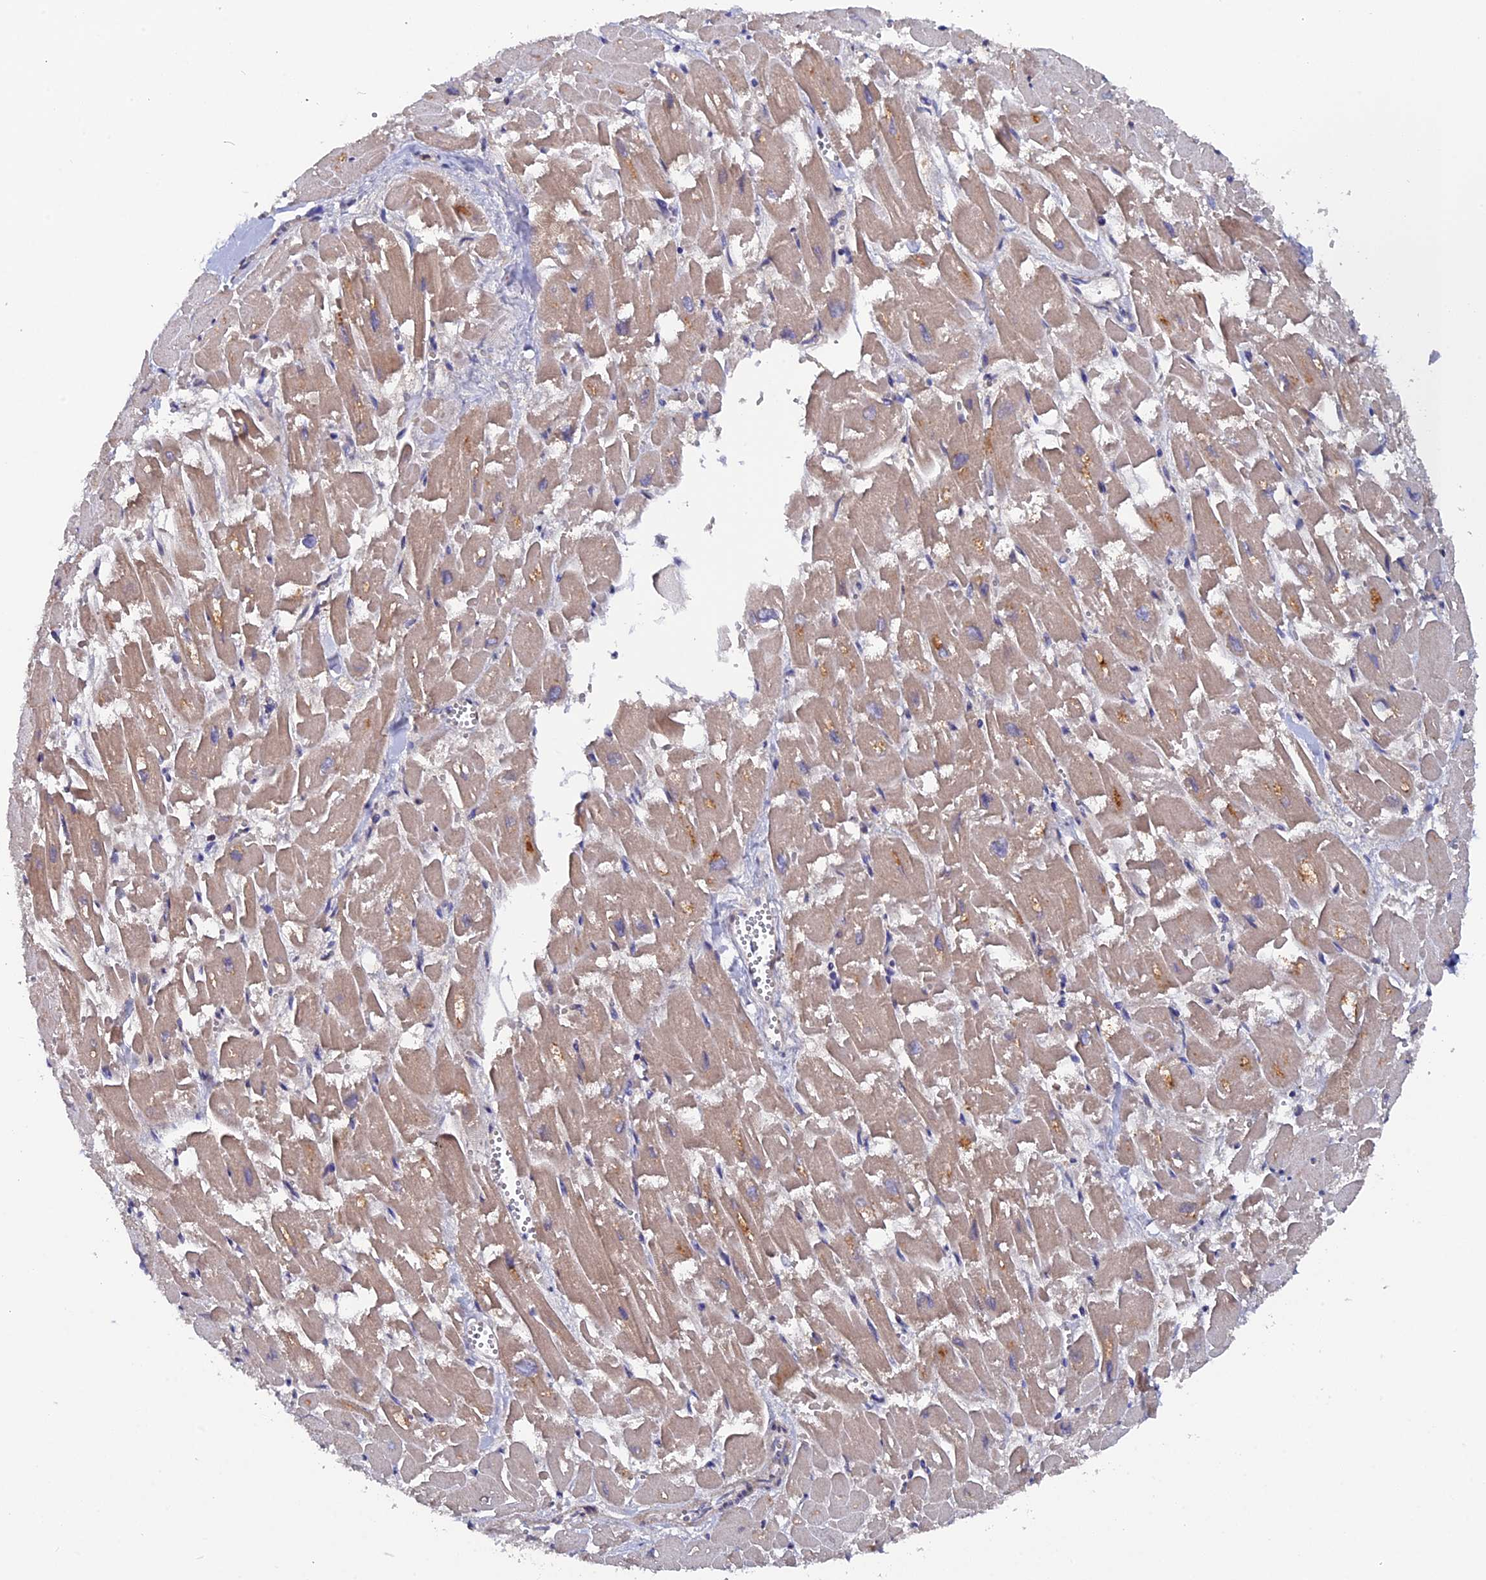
{"staining": {"intensity": "moderate", "quantity": ">75%", "location": "cytoplasmic/membranous"}, "tissue": "heart muscle", "cell_type": "Cardiomyocytes", "image_type": "normal", "snomed": [{"axis": "morphology", "description": "Normal tissue, NOS"}, {"axis": "topography", "description": "Heart"}], "caption": "This is an image of IHC staining of benign heart muscle, which shows moderate staining in the cytoplasmic/membranous of cardiomyocytes.", "gene": "TMC5", "patient": {"sex": "male", "age": 54}}